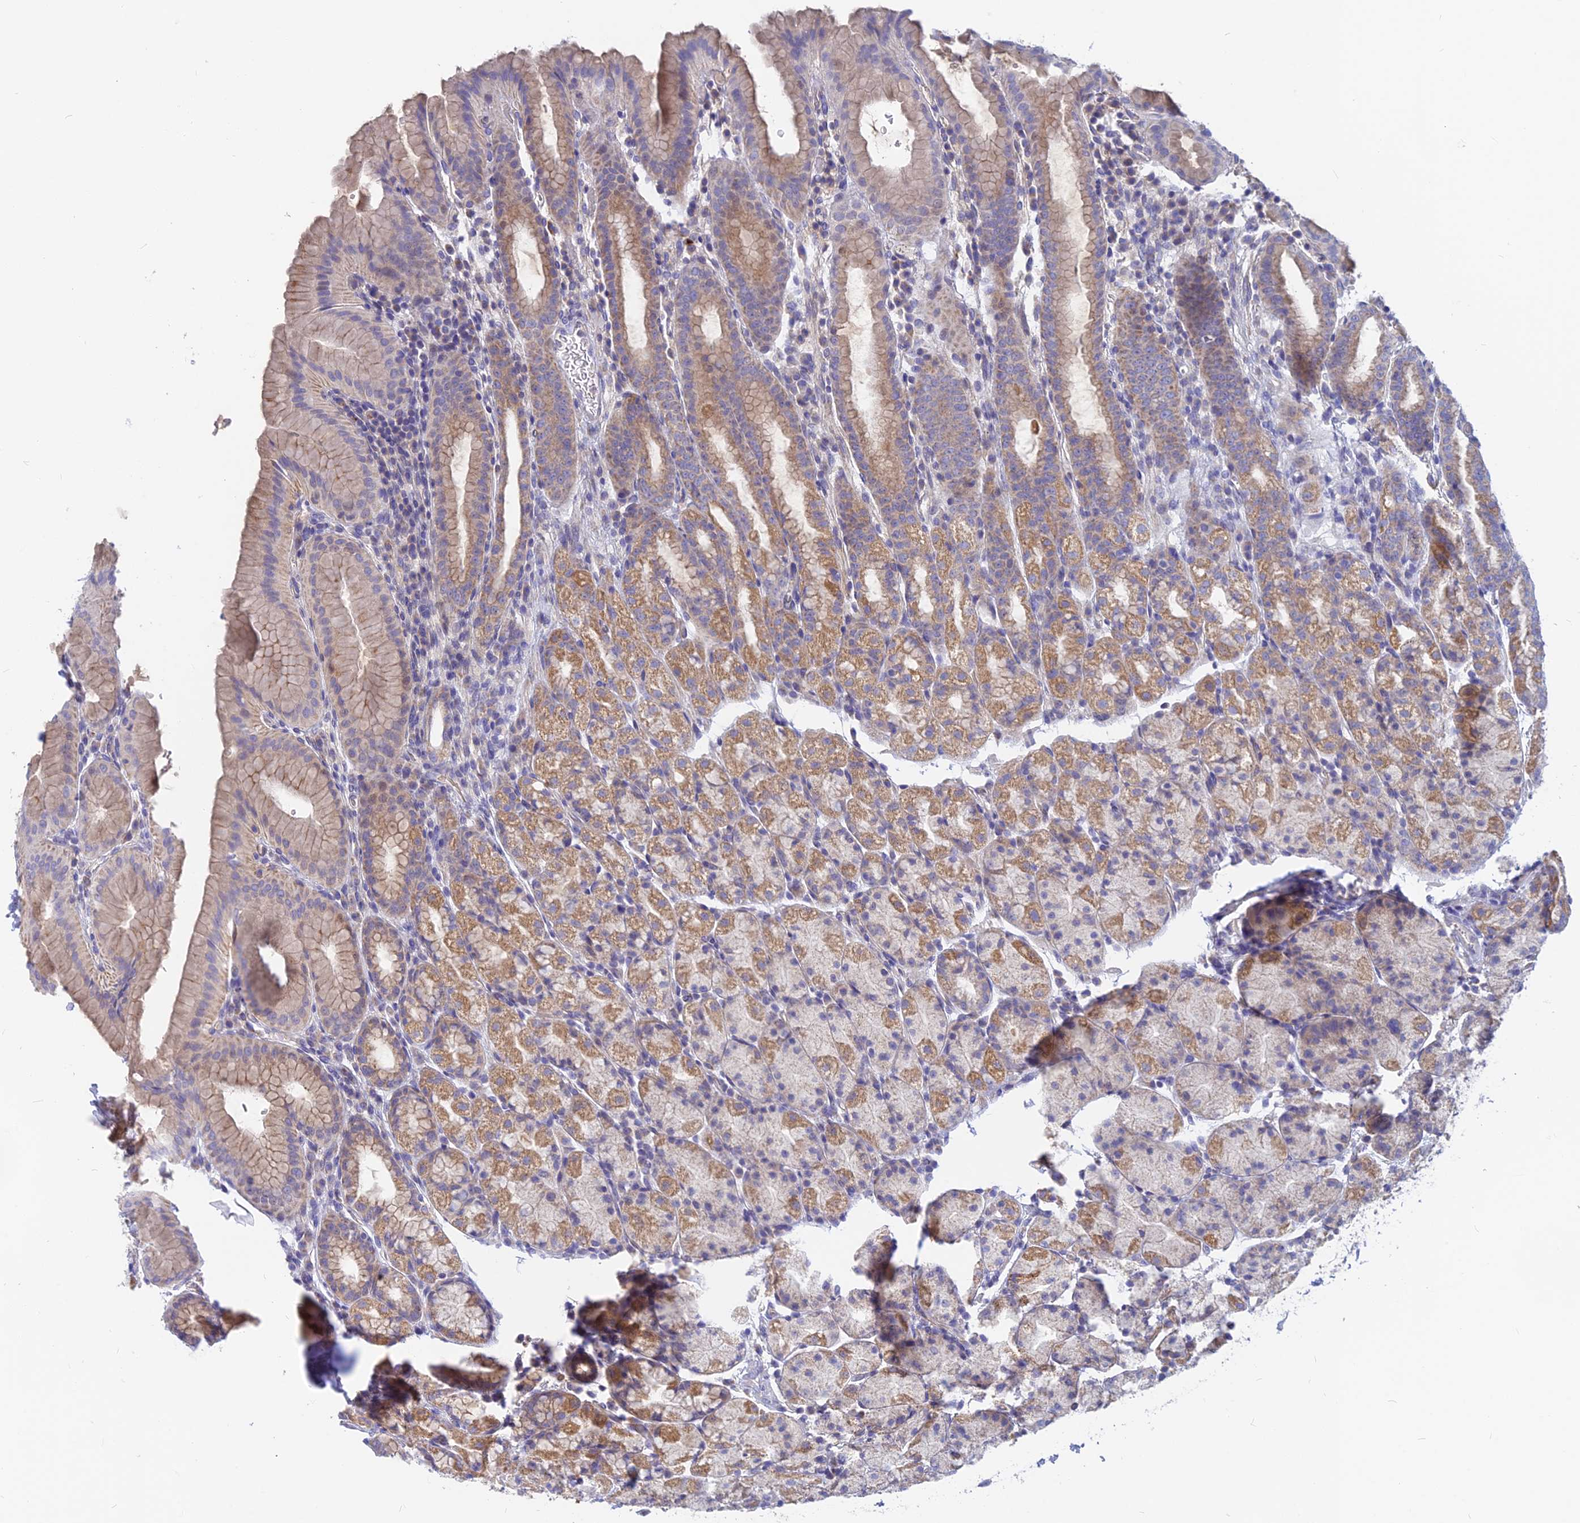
{"staining": {"intensity": "moderate", "quantity": "25%-75%", "location": "cytoplasmic/membranous"}, "tissue": "stomach", "cell_type": "Glandular cells", "image_type": "normal", "snomed": [{"axis": "morphology", "description": "Normal tissue, NOS"}, {"axis": "topography", "description": "Stomach, upper"}, {"axis": "topography", "description": "Stomach, lower"}, {"axis": "topography", "description": "Small intestine"}], "caption": "DAB (3,3'-diaminobenzidine) immunohistochemical staining of normal stomach exhibits moderate cytoplasmic/membranous protein positivity in about 25%-75% of glandular cells.", "gene": "CACNA1B", "patient": {"sex": "male", "age": 68}}